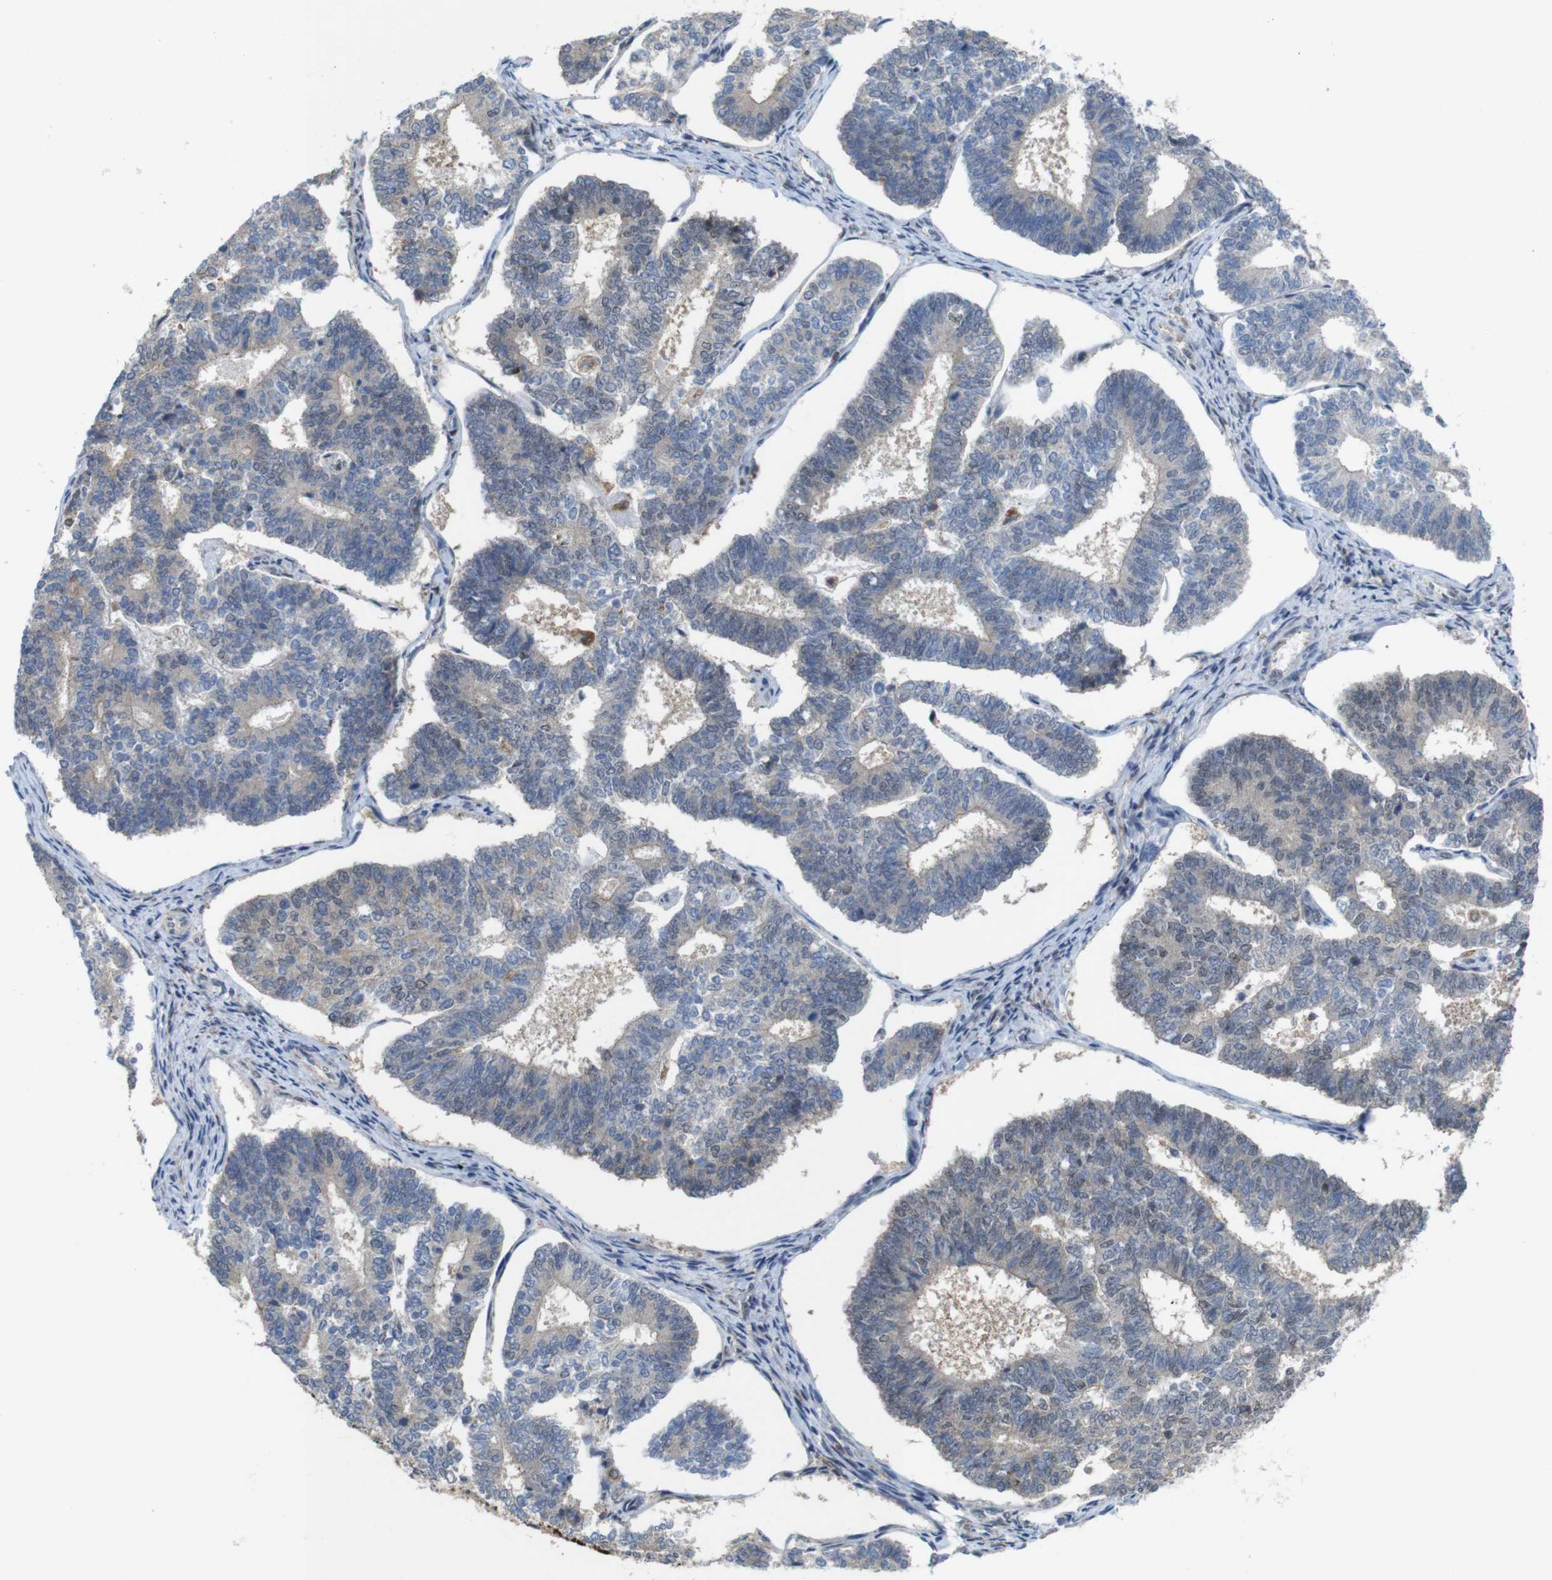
{"staining": {"intensity": "weak", "quantity": ">75%", "location": "cytoplasmic/membranous,nuclear"}, "tissue": "endometrial cancer", "cell_type": "Tumor cells", "image_type": "cancer", "snomed": [{"axis": "morphology", "description": "Adenocarcinoma, NOS"}, {"axis": "topography", "description": "Endometrium"}], "caption": "Human adenocarcinoma (endometrial) stained with a protein marker exhibits weak staining in tumor cells.", "gene": "PNMA8A", "patient": {"sex": "female", "age": 70}}